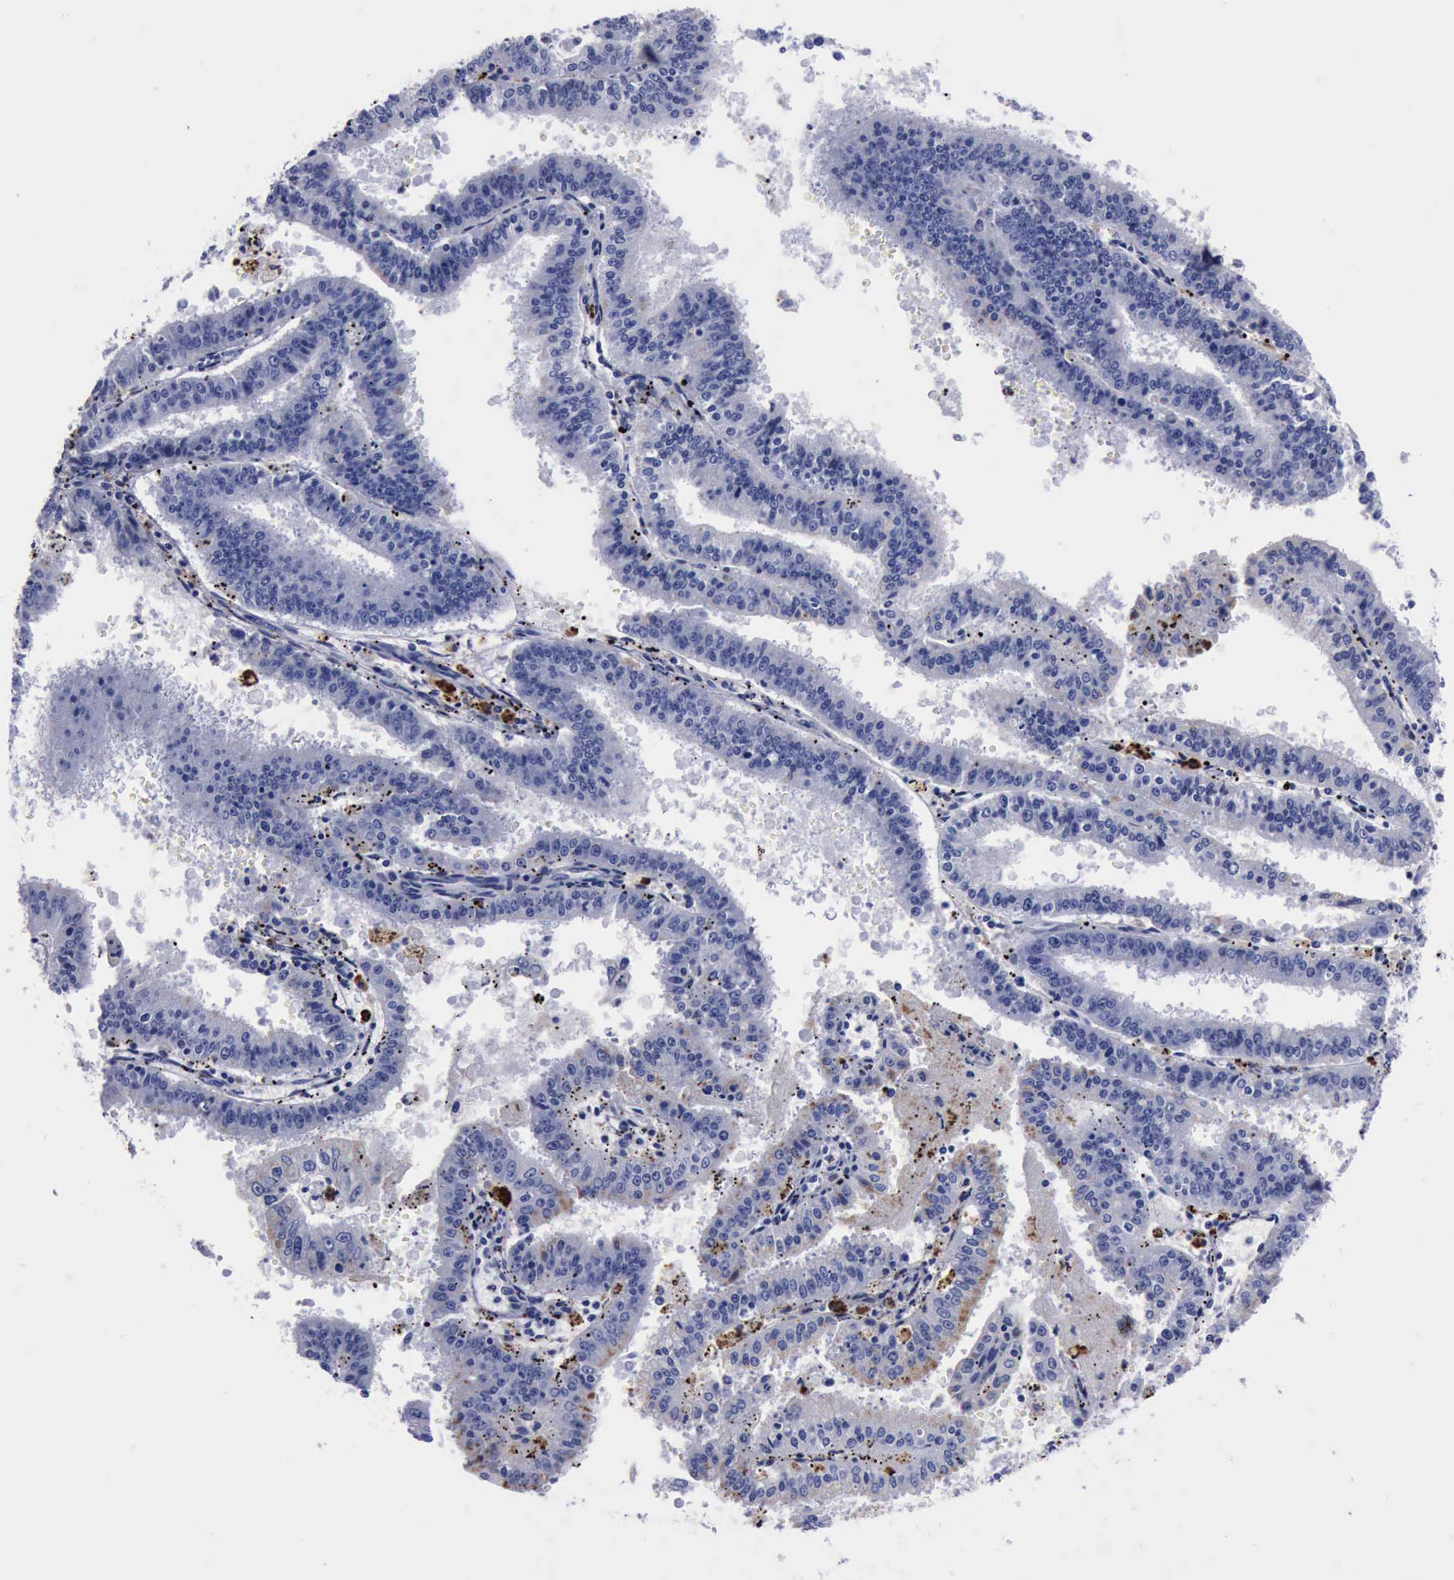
{"staining": {"intensity": "weak", "quantity": "<25%", "location": "cytoplasmic/membranous"}, "tissue": "endometrial cancer", "cell_type": "Tumor cells", "image_type": "cancer", "snomed": [{"axis": "morphology", "description": "Adenocarcinoma, NOS"}, {"axis": "topography", "description": "Endometrium"}], "caption": "An immunohistochemistry micrograph of adenocarcinoma (endometrial) is shown. There is no staining in tumor cells of adenocarcinoma (endometrial).", "gene": "CTSD", "patient": {"sex": "female", "age": 66}}